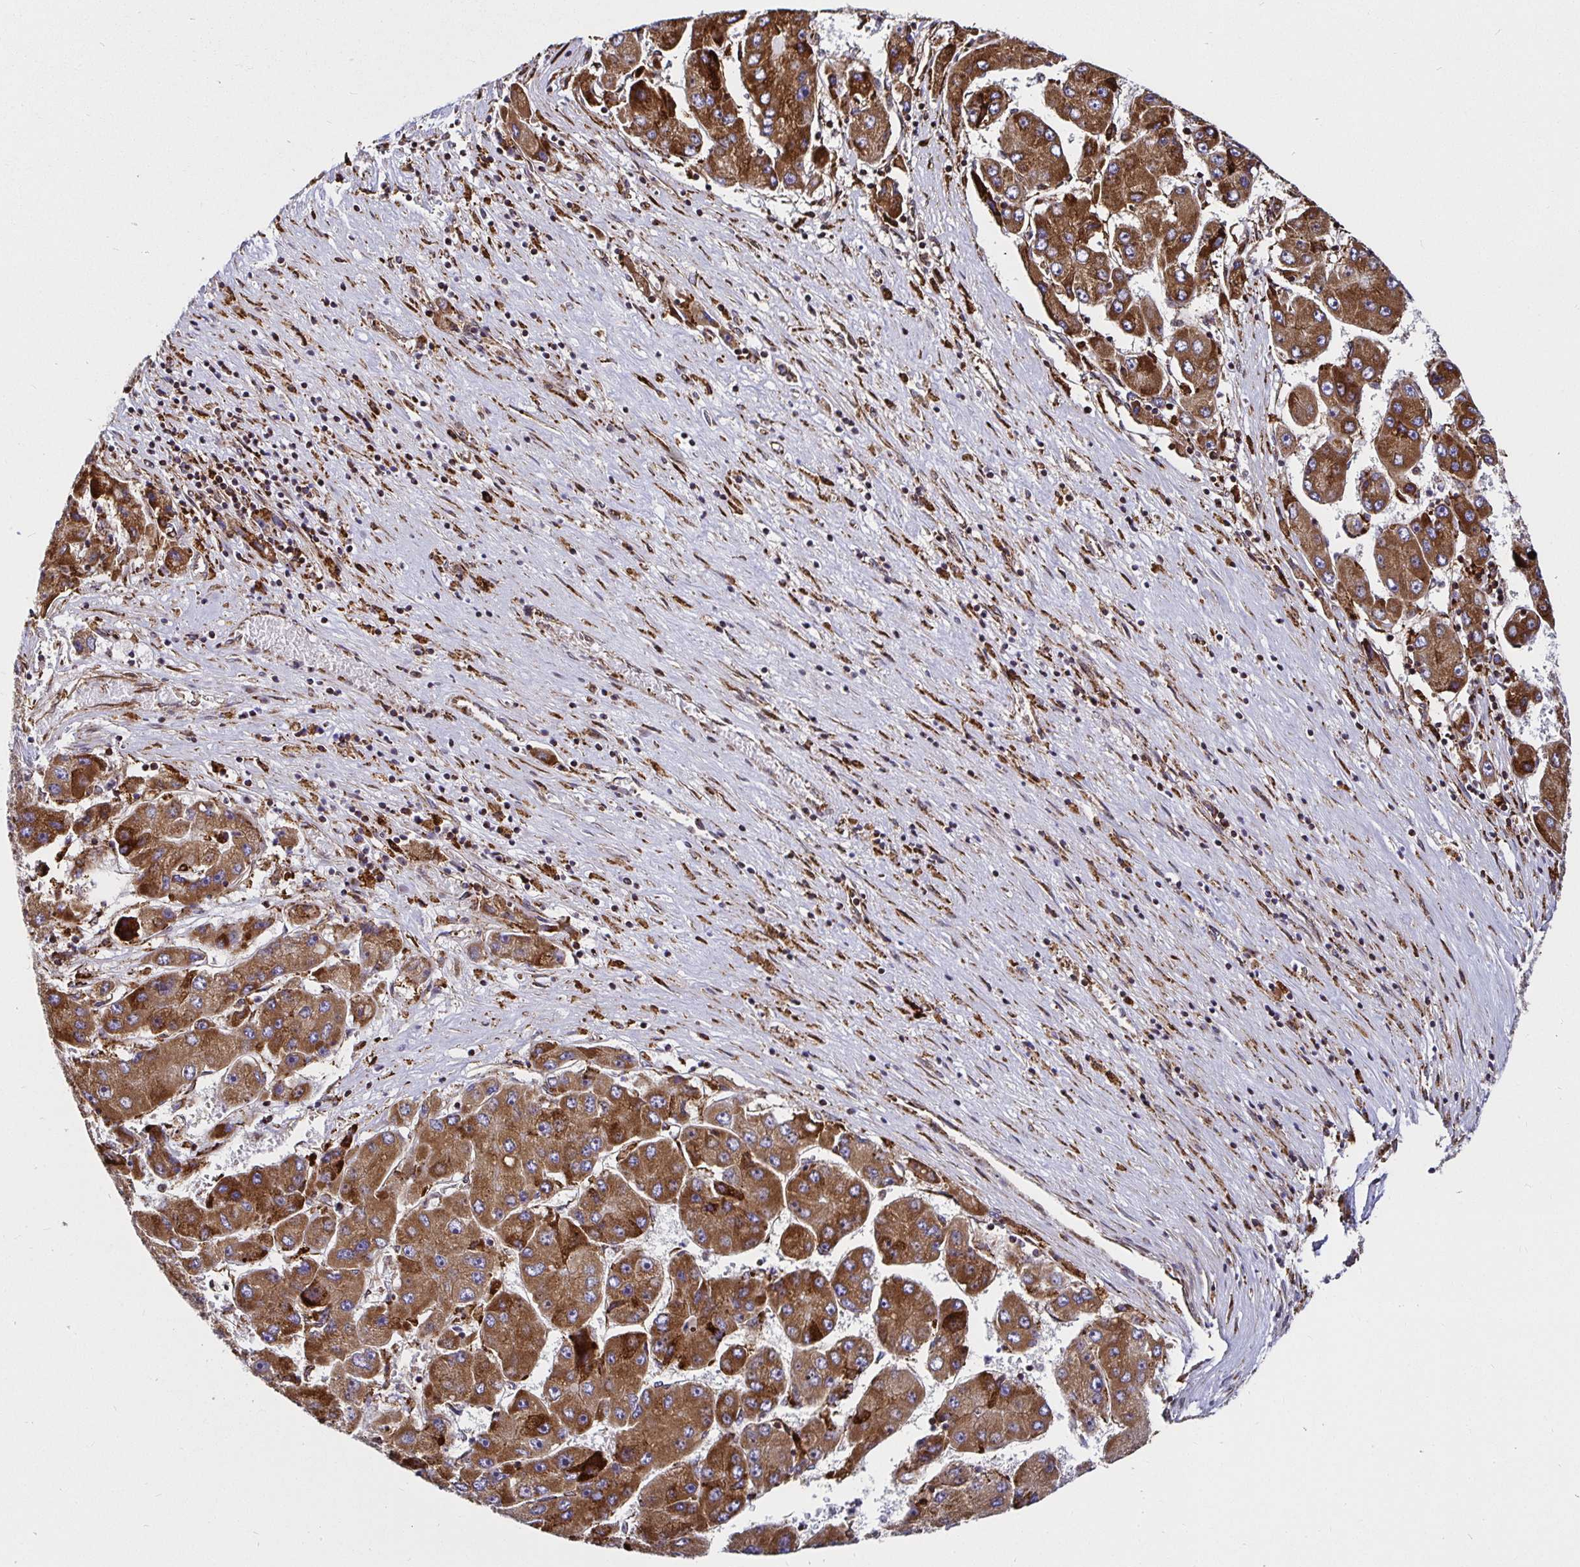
{"staining": {"intensity": "moderate", "quantity": ">75%", "location": "cytoplasmic/membranous"}, "tissue": "liver cancer", "cell_type": "Tumor cells", "image_type": "cancer", "snomed": [{"axis": "morphology", "description": "Carcinoma, Hepatocellular, NOS"}, {"axis": "topography", "description": "Liver"}], "caption": "Liver cancer (hepatocellular carcinoma) tissue reveals moderate cytoplasmic/membranous staining in approximately >75% of tumor cells", "gene": "SMYD3", "patient": {"sex": "female", "age": 61}}